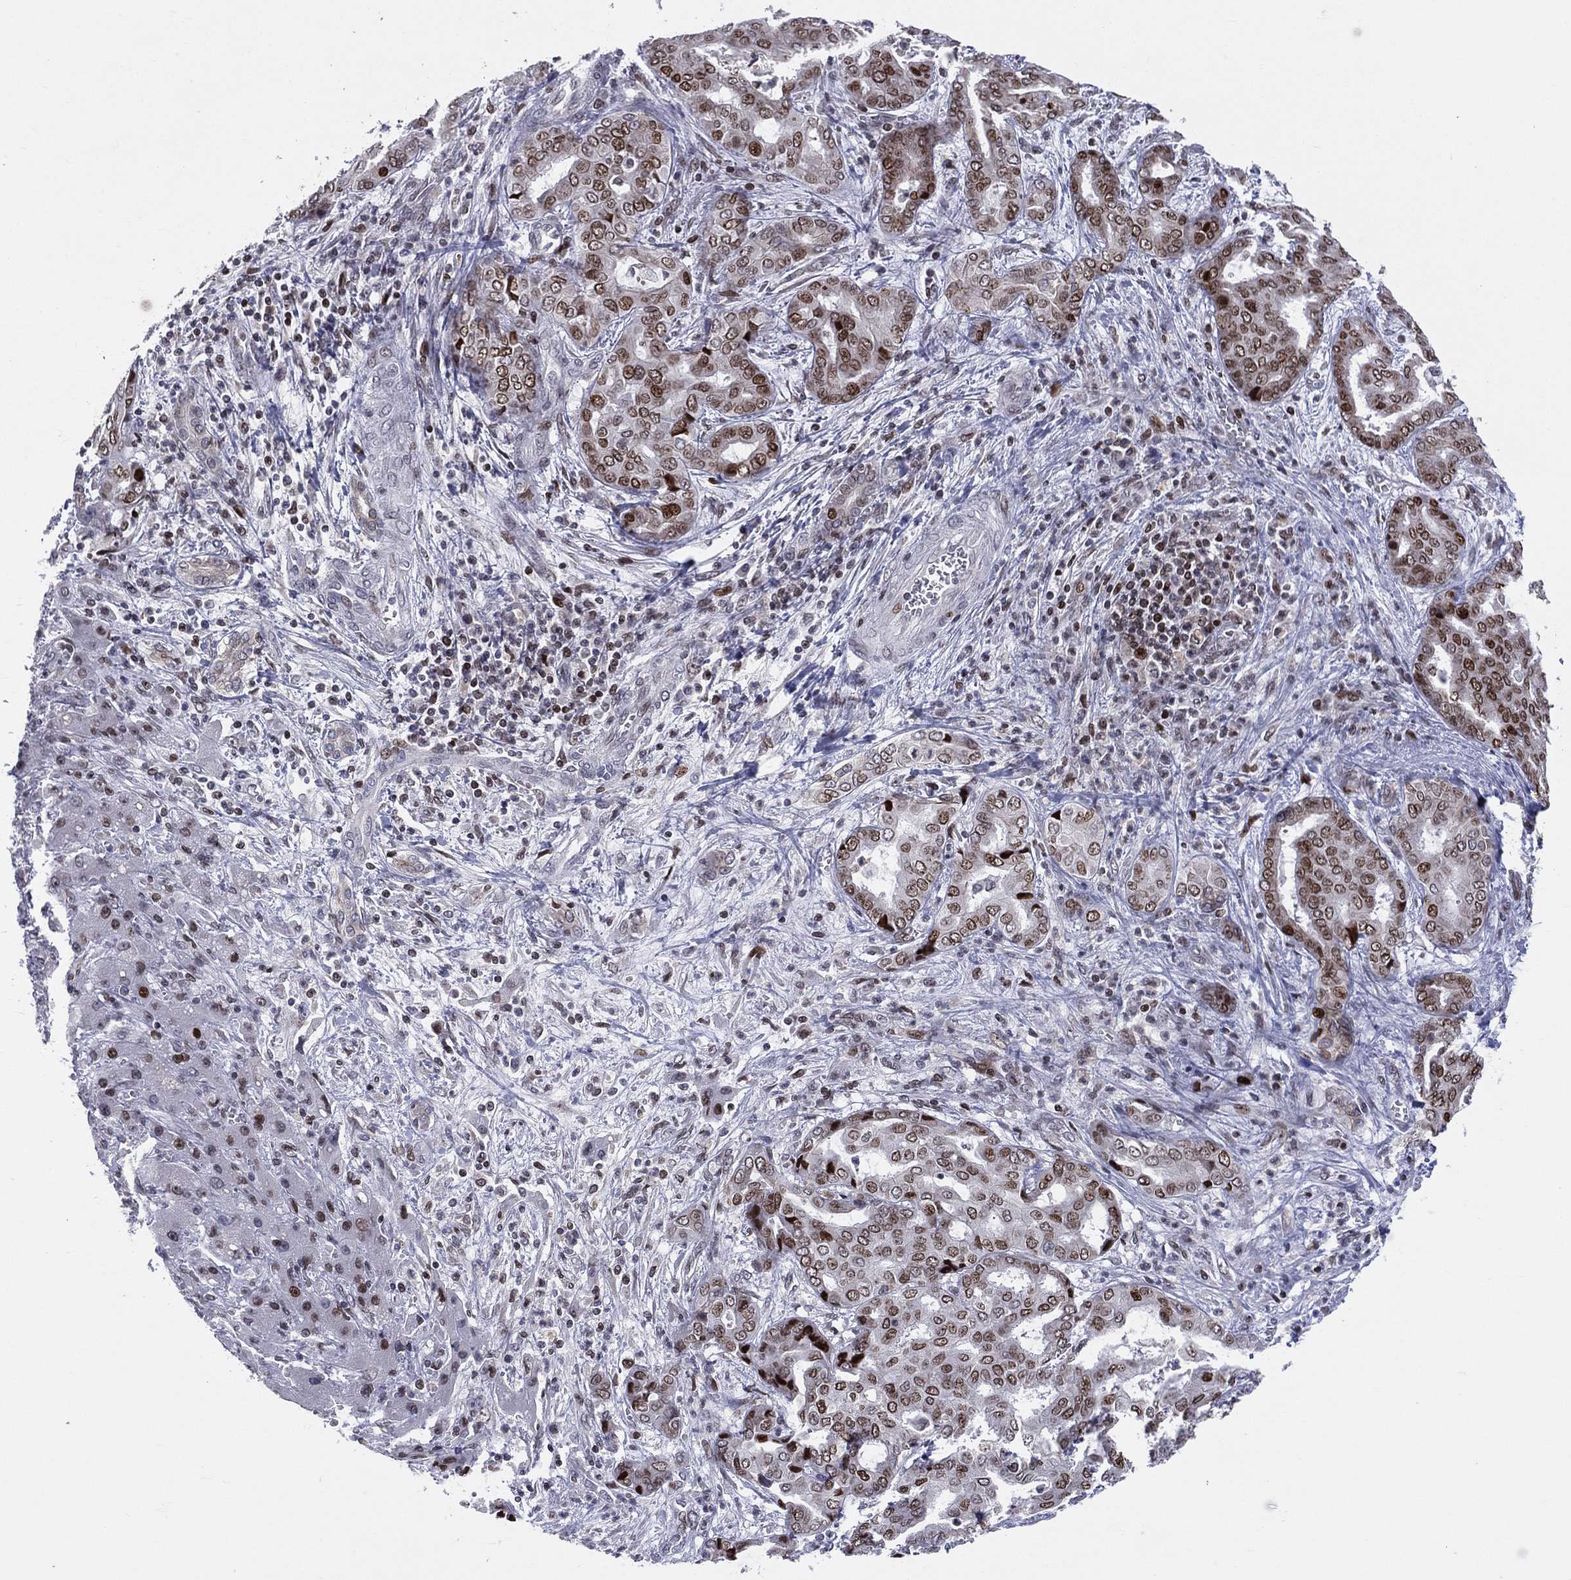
{"staining": {"intensity": "moderate", "quantity": ">75%", "location": "nuclear"}, "tissue": "liver cancer", "cell_type": "Tumor cells", "image_type": "cancer", "snomed": [{"axis": "morphology", "description": "Cholangiocarcinoma"}, {"axis": "topography", "description": "Liver"}], "caption": "Immunohistochemistry image of neoplastic tissue: liver cancer stained using immunohistochemistry demonstrates medium levels of moderate protein expression localized specifically in the nuclear of tumor cells, appearing as a nuclear brown color.", "gene": "DBF4B", "patient": {"sex": "female", "age": 64}}